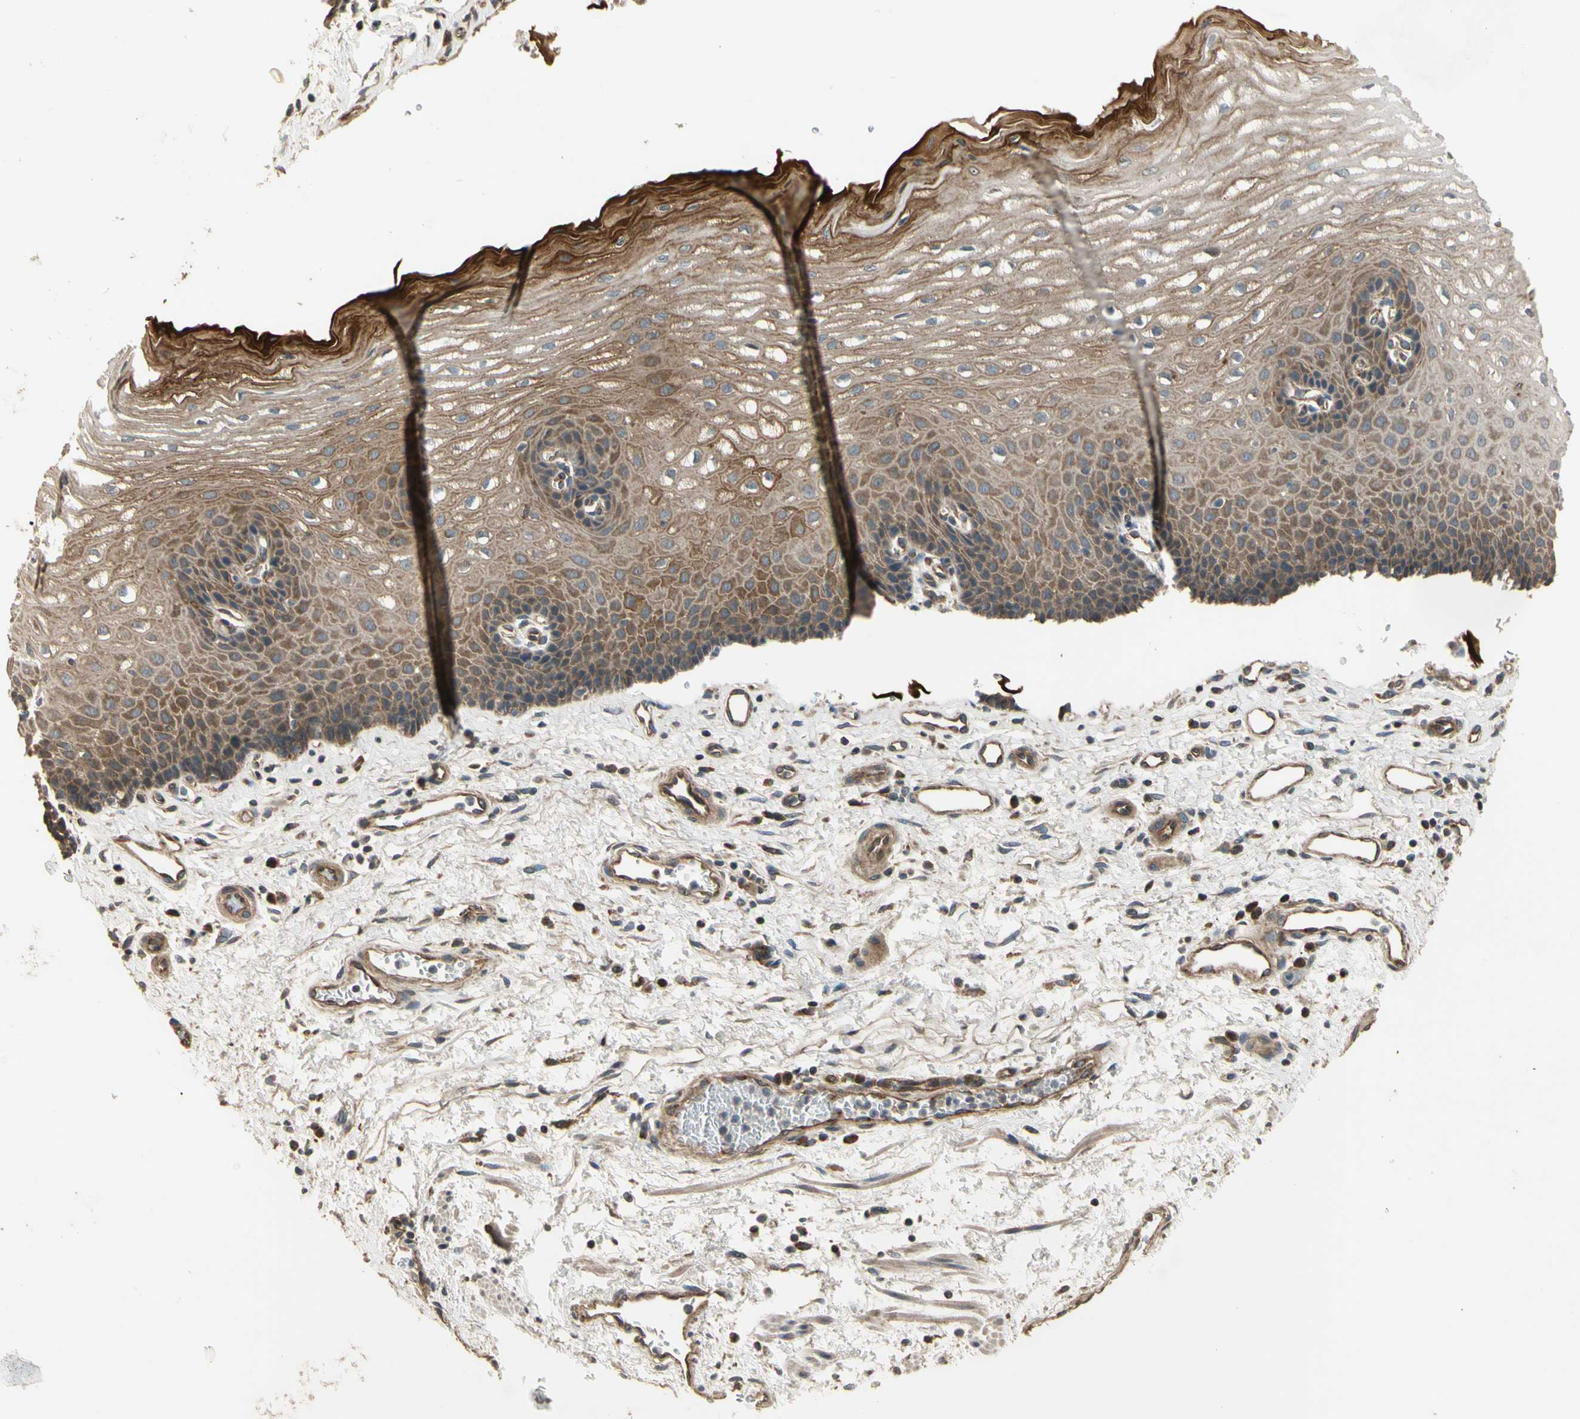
{"staining": {"intensity": "moderate", "quantity": ">75%", "location": "cytoplasmic/membranous"}, "tissue": "esophagus", "cell_type": "Squamous epithelial cells", "image_type": "normal", "snomed": [{"axis": "morphology", "description": "Normal tissue, NOS"}, {"axis": "topography", "description": "Esophagus"}], "caption": "A high-resolution photomicrograph shows IHC staining of unremarkable esophagus, which reveals moderate cytoplasmic/membranous expression in about >75% of squamous epithelial cells.", "gene": "EFNB2", "patient": {"sex": "male", "age": 54}}